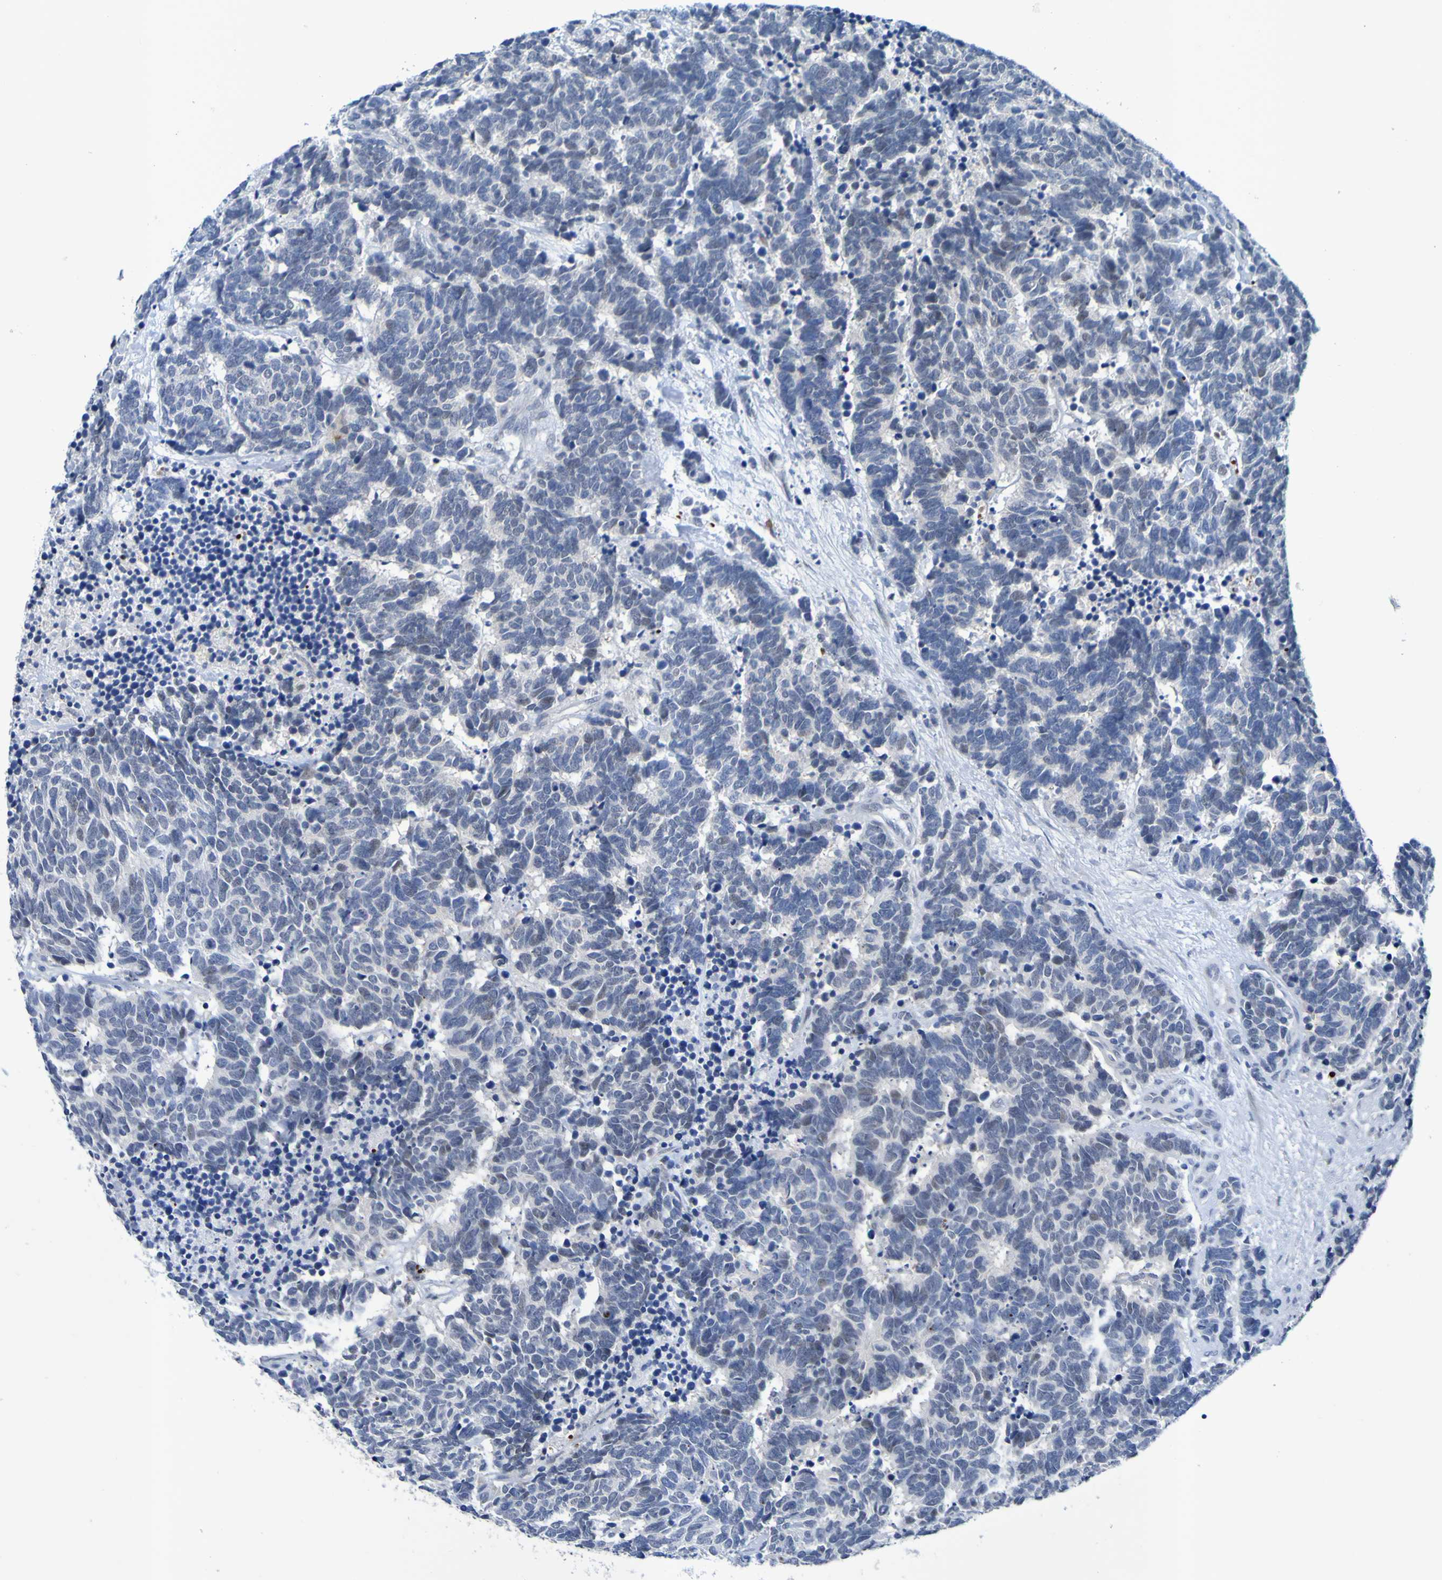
{"staining": {"intensity": "negative", "quantity": "none", "location": "none"}, "tissue": "carcinoid", "cell_type": "Tumor cells", "image_type": "cancer", "snomed": [{"axis": "morphology", "description": "Carcinoma, NOS"}, {"axis": "morphology", "description": "Carcinoid, malignant, NOS"}, {"axis": "topography", "description": "Urinary bladder"}], "caption": "A histopathology image of carcinoid stained for a protein exhibits no brown staining in tumor cells.", "gene": "VMA21", "patient": {"sex": "male", "age": 57}}